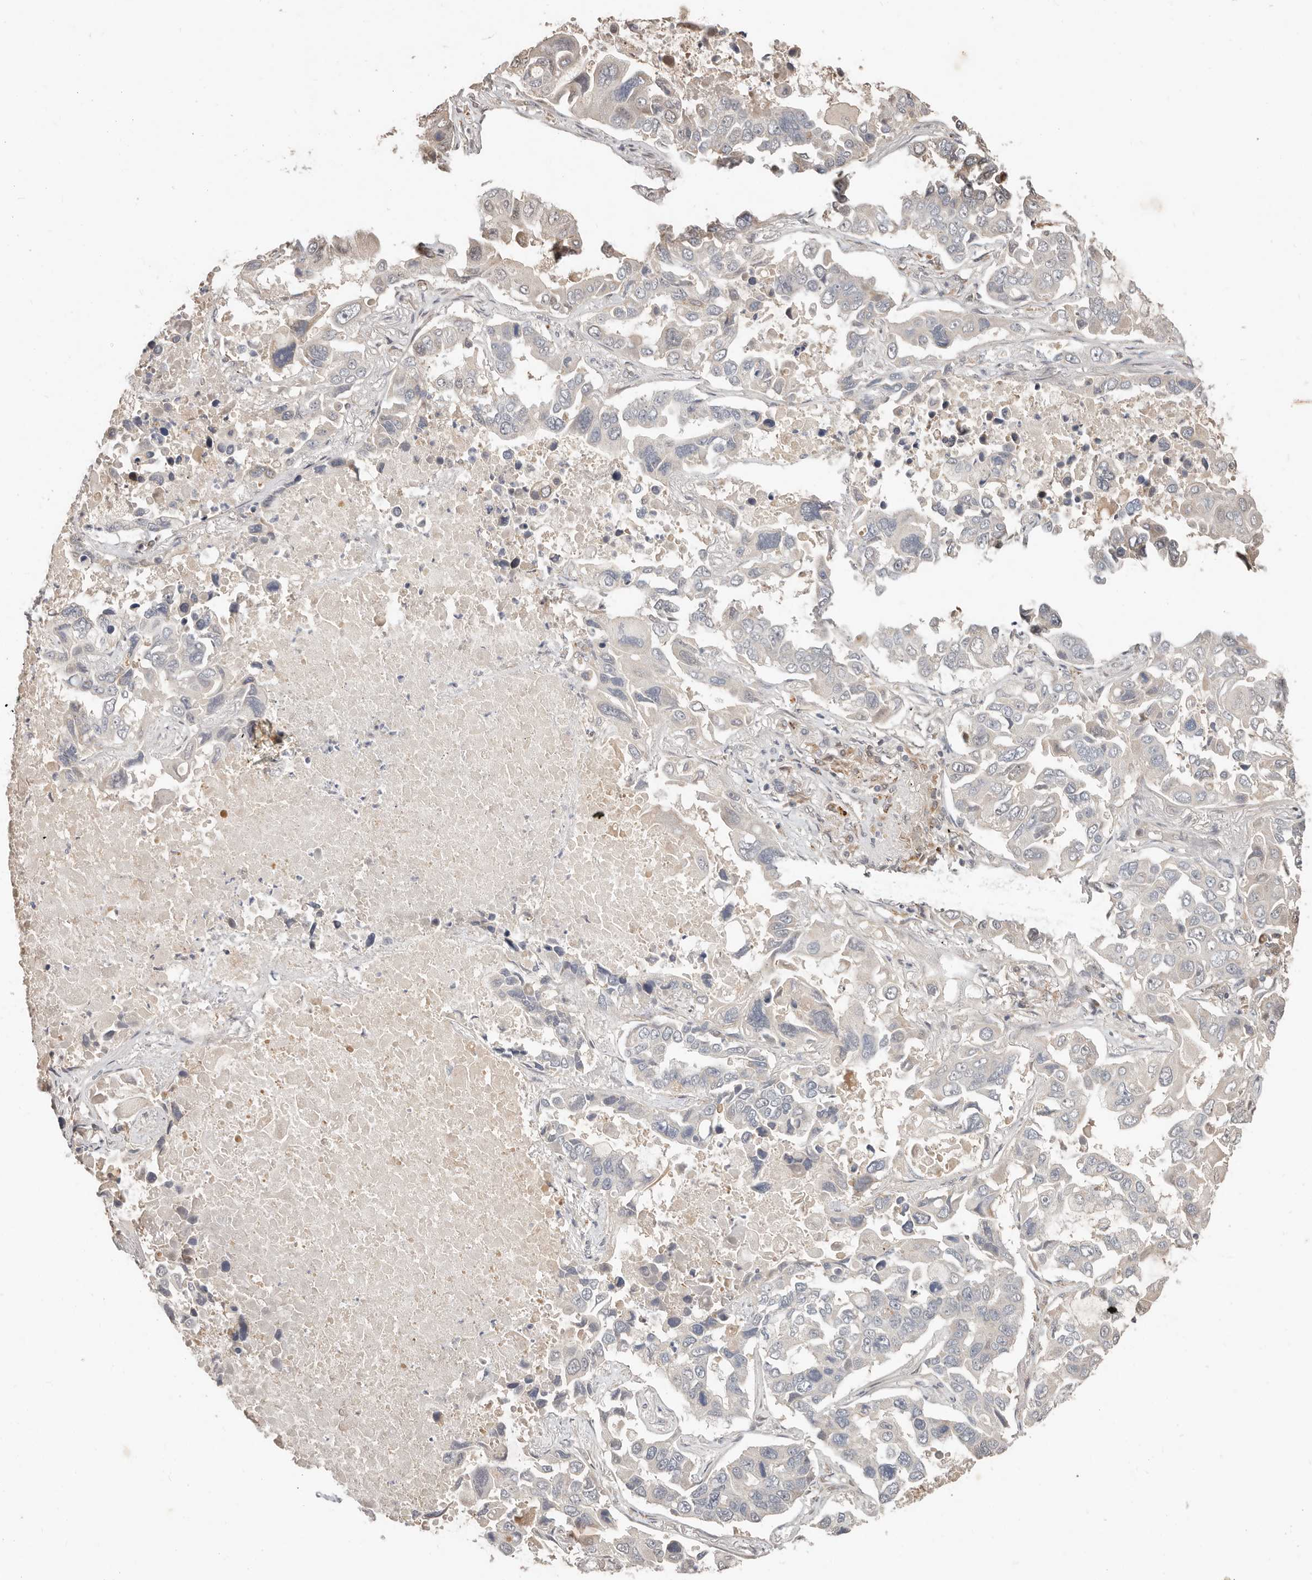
{"staining": {"intensity": "negative", "quantity": "none", "location": "none"}, "tissue": "lung cancer", "cell_type": "Tumor cells", "image_type": "cancer", "snomed": [{"axis": "morphology", "description": "Adenocarcinoma, NOS"}, {"axis": "topography", "description": "Lung"}], "caption": "Immunohistochemistry micrograph of neoplastic tissue: lung cancer (adenocarcinoma) stained with DAB (3,3'-diaminobenzidine) demonstrates no significant protein expression in tumor cells.", "gene": "MTFR2", "patient": {"sex": "male", "age": 64}}